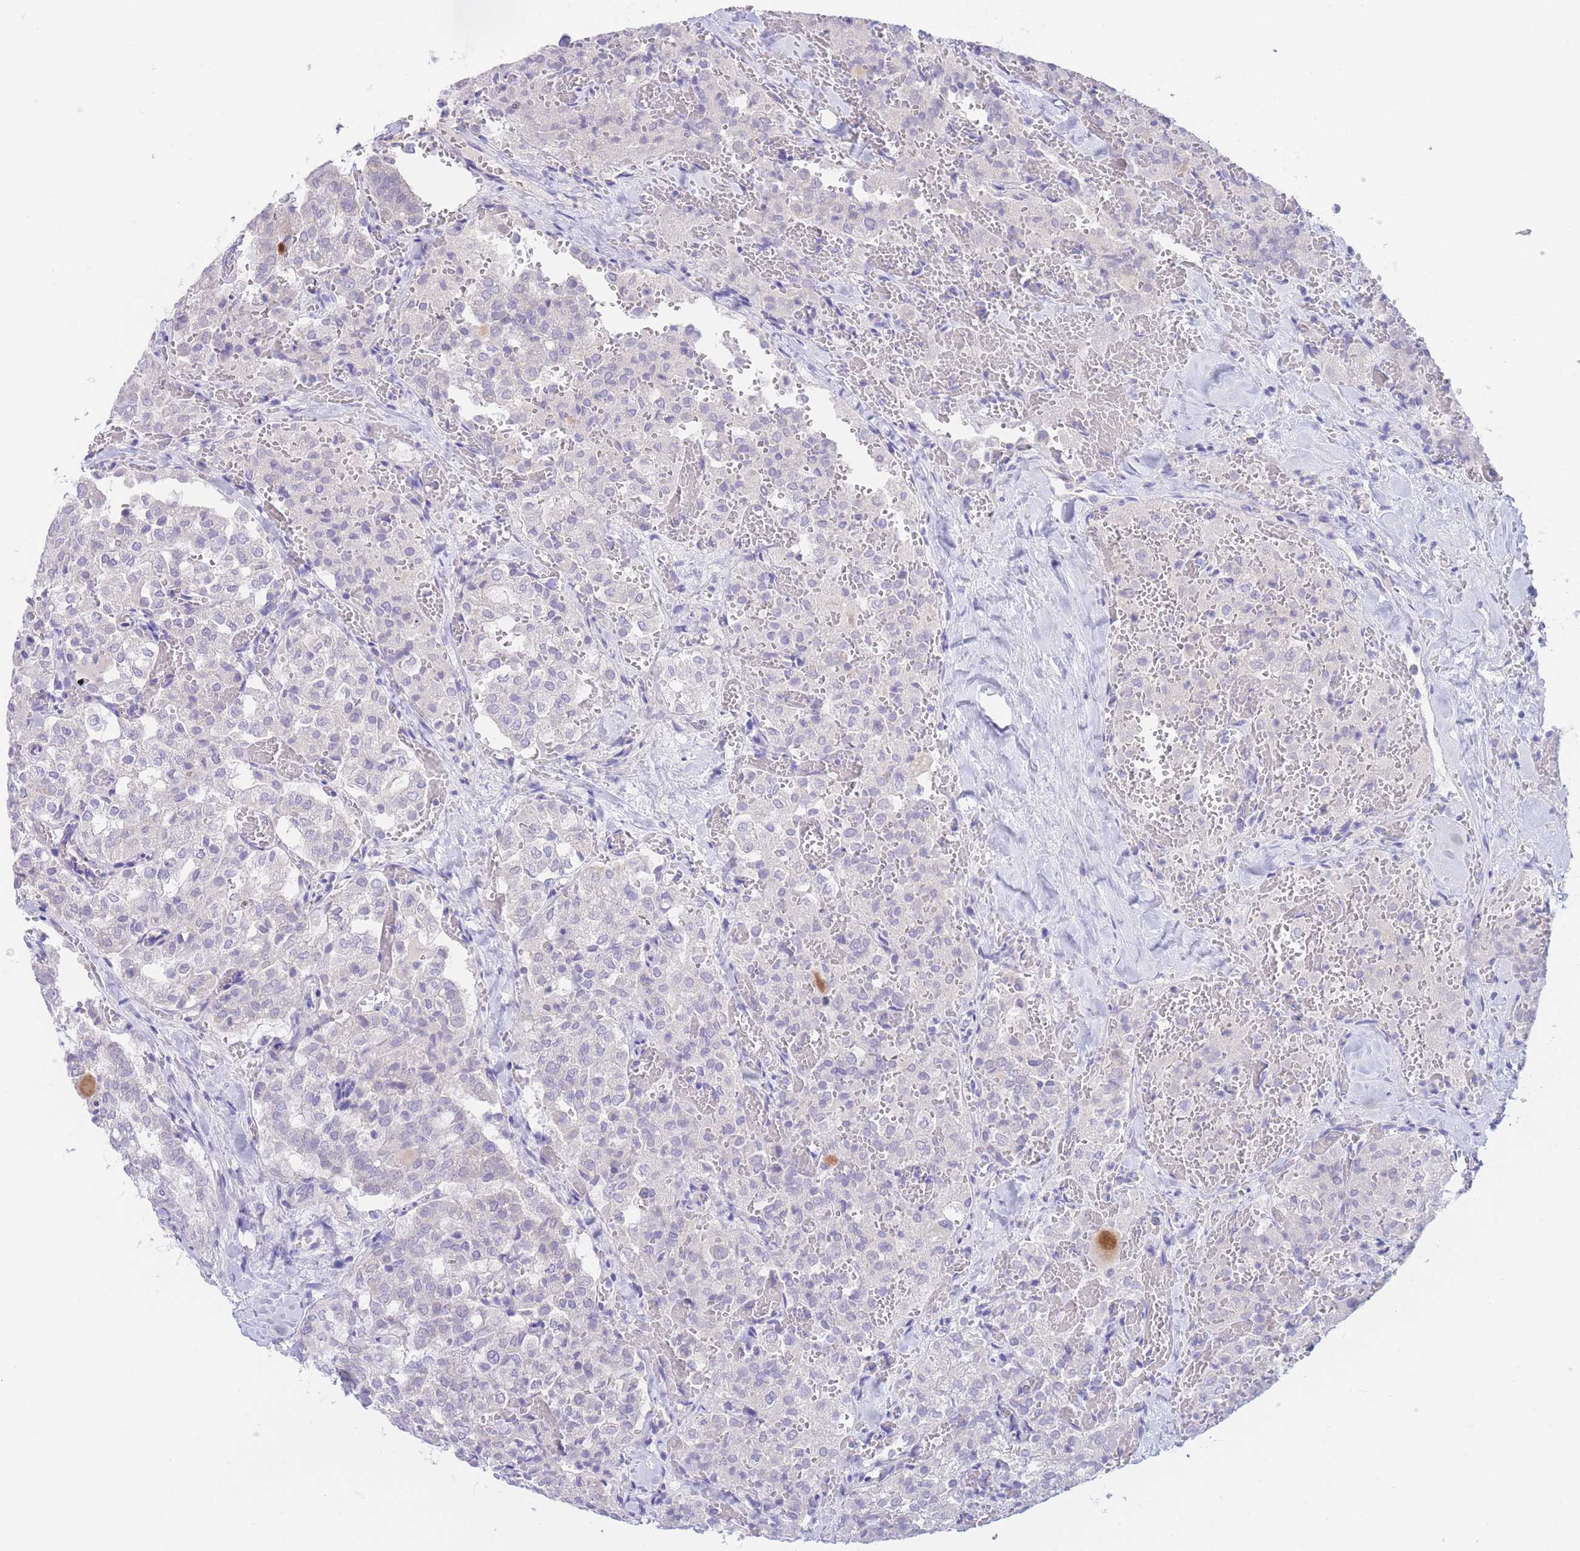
{"staining": {"intensity": "negative", "quantity": "none", "location": "none"}, "tissue": "thyroid cancer", "cell_type": "Tumor cells", "image_type": "cancer", "snomed": [{"axis": "morphology", "description": "Follicular adenoma carcinoma, NOS"}, {"axis": "topography", "description": "Thyroid gland"}], "caption": "Immunohistochemistry (IHC) histopathology image of thyroid cancer (follicular adenoma carcinoma) stained for a protein (brown), which reveals no staining in tumor cells.", "gene": "PCDHB3", "patient": {"sex": "male", "age": 75}}